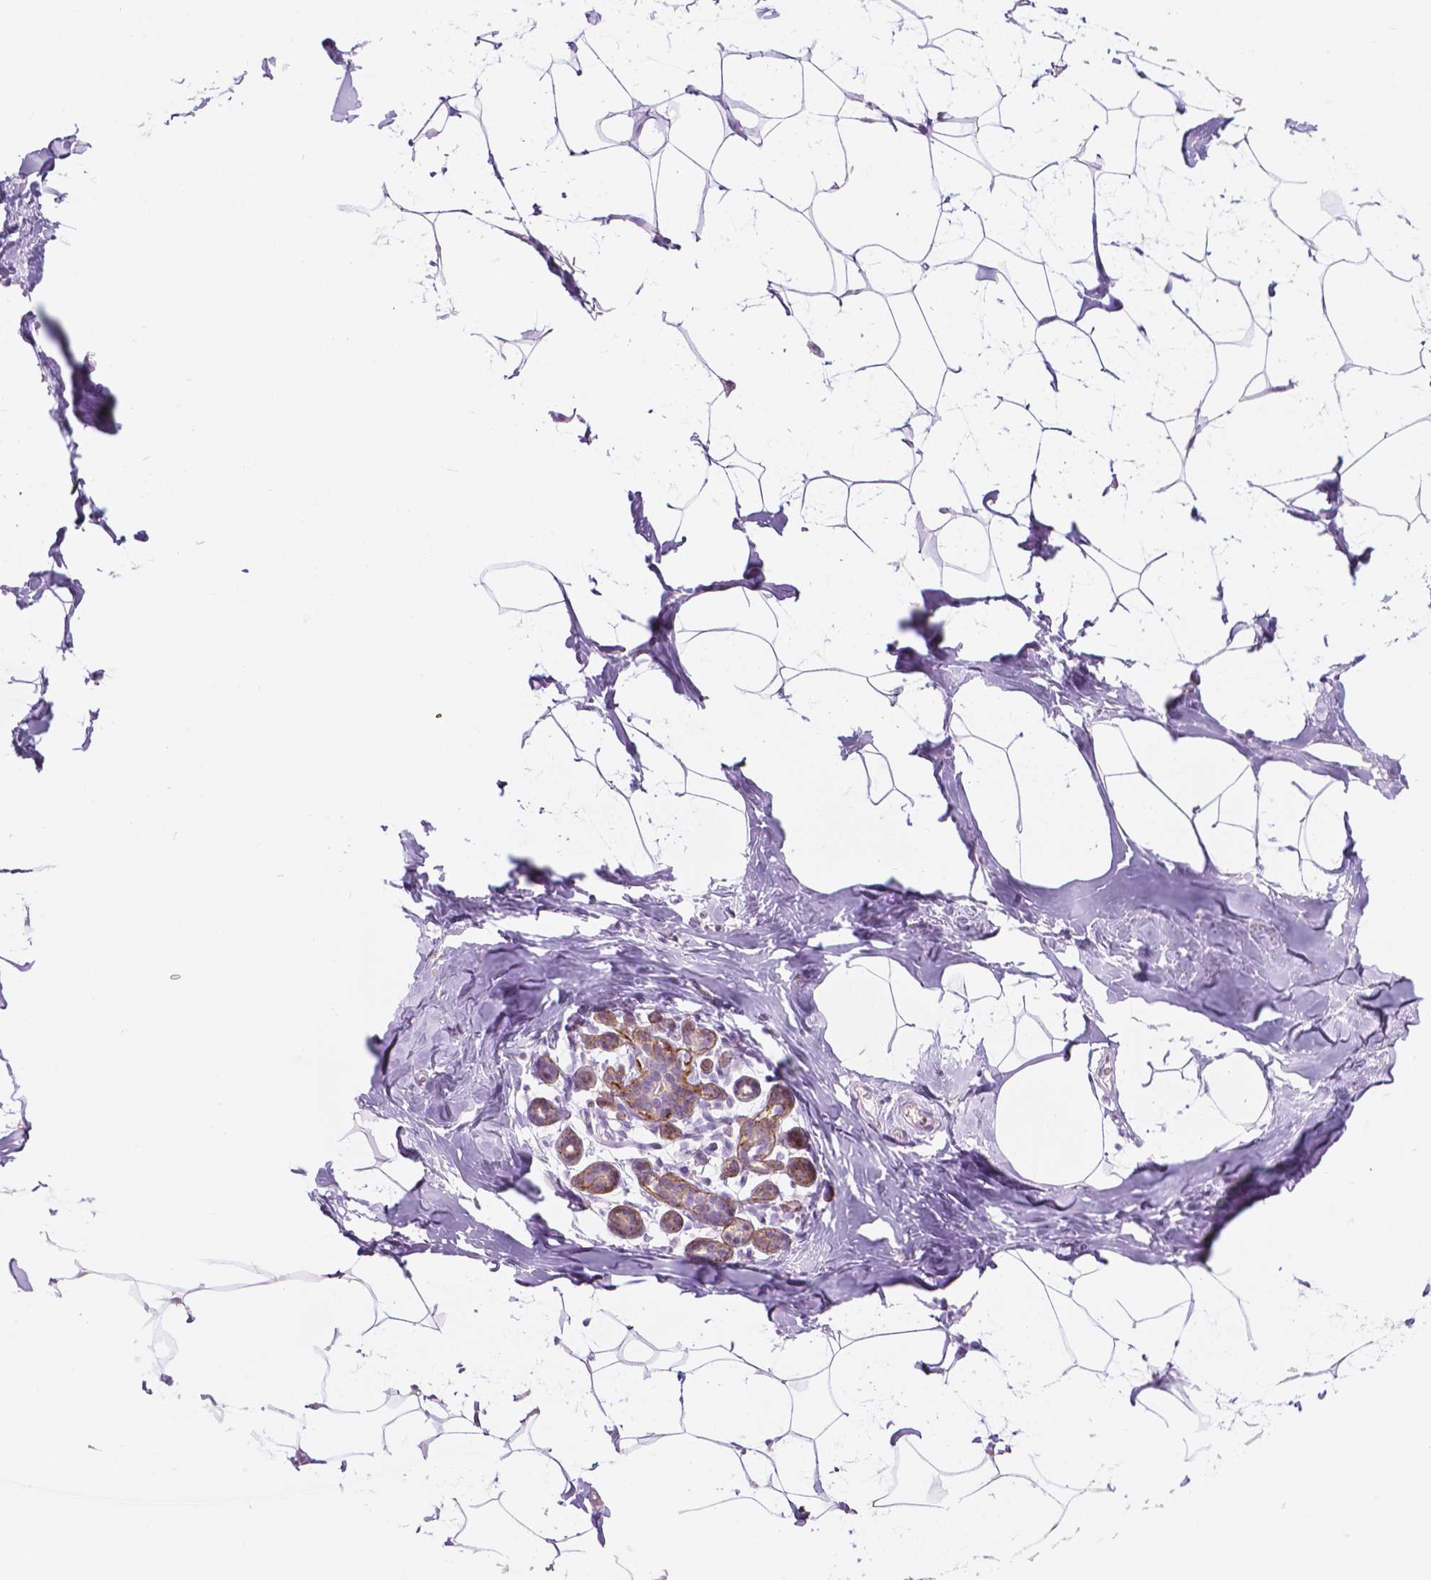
{"staining": {"intensity": "weak", "quantity": "<25%", "location": "cytoplasmic/membranous"}, "tissue": "breast", "cell_type": "Adipocytes", "image_type": "normal", "snomed": [{"axis": "morphology", "description": "Normal tissue, NOS"}, {"axis": "topography", "description": "Breast"}], "caption": "Adipocytes are negative for brown protein staining in benign breast. (DAB (3,3'-diaminobenzidine) immunohistochemistry, high magnification).", "gene": "NOS1AP", "patient": {"sex": "female", "age": 32}}